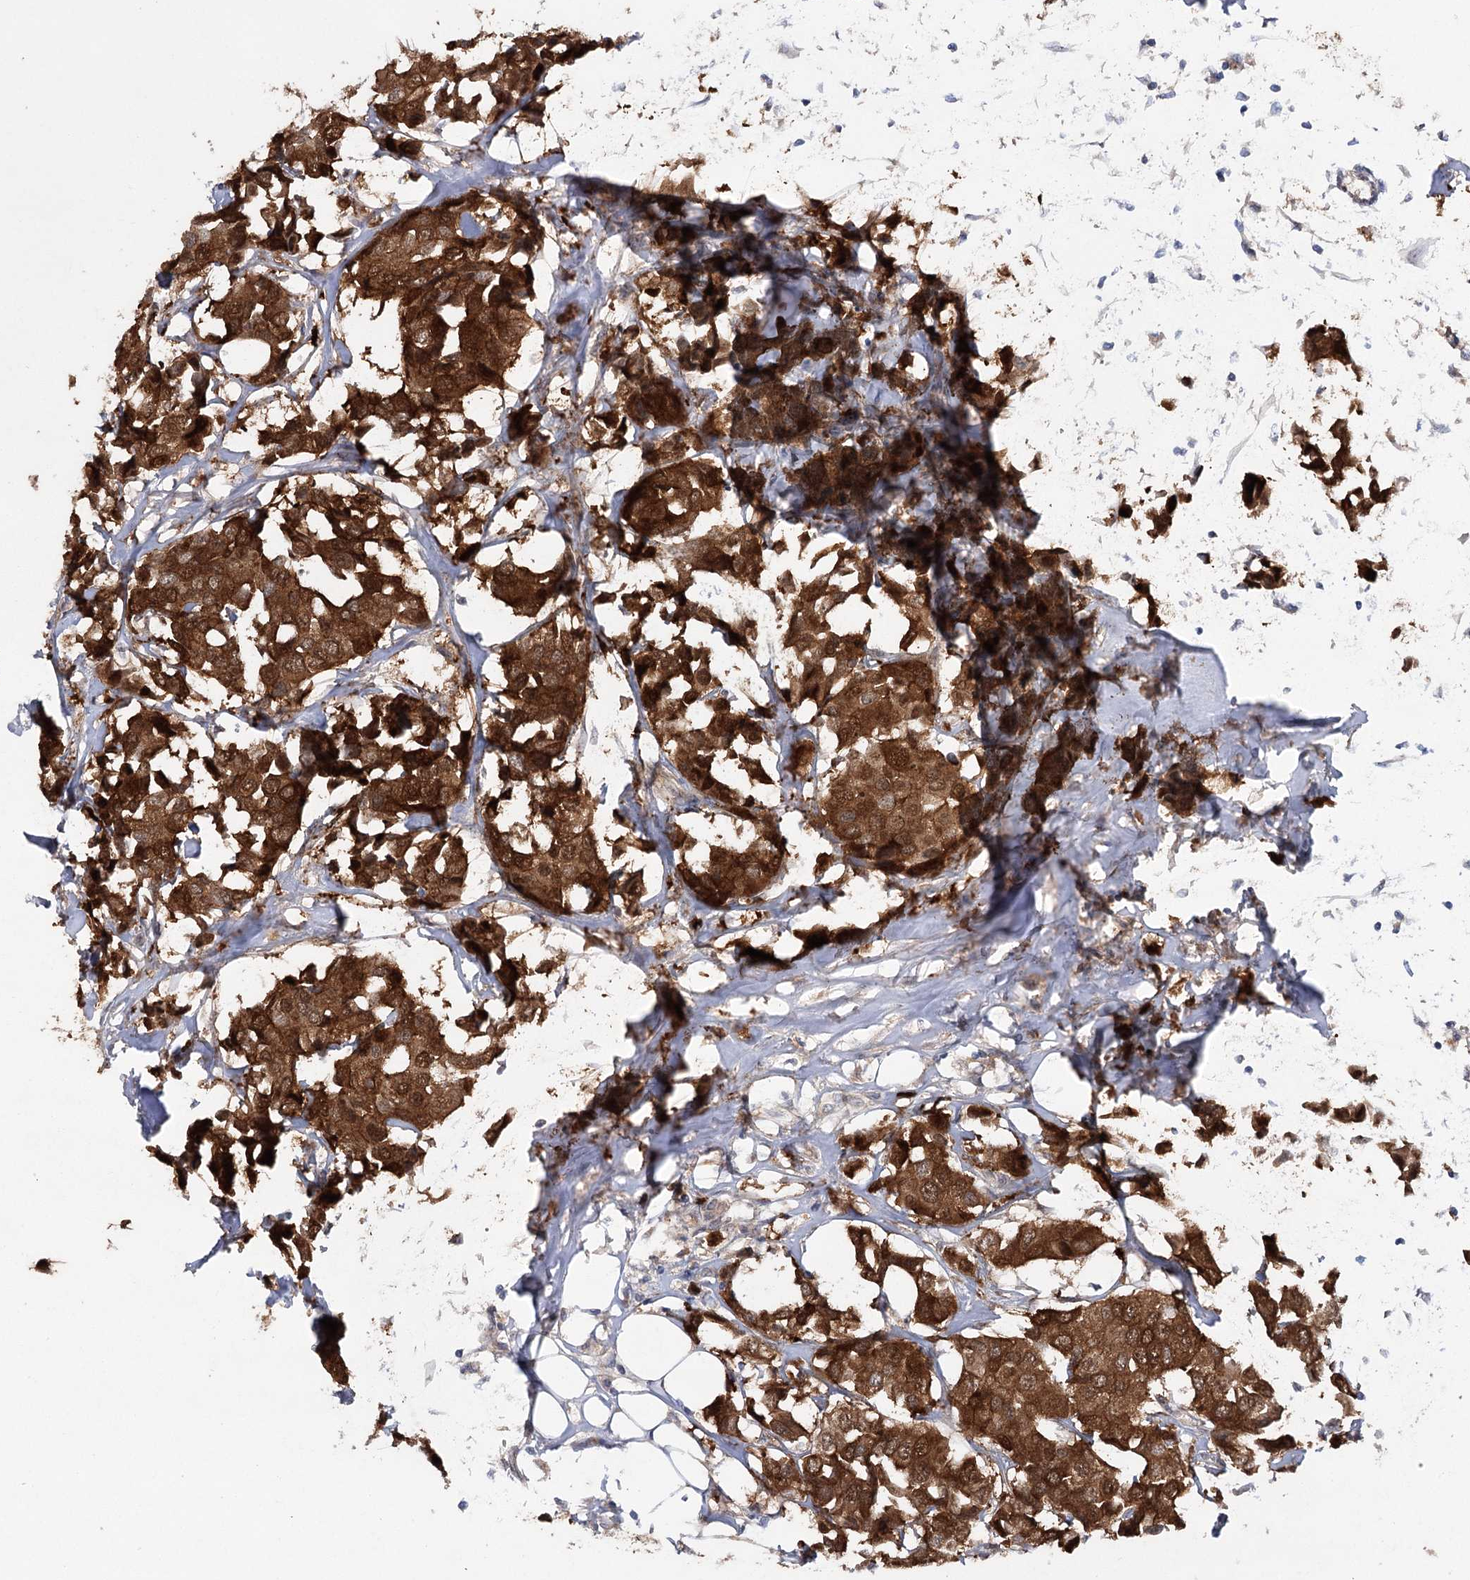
{"staining": {"intensity": "strong", "quantity": ">75%", "location": "cytoplasmic/membranous,nuclear"}, "tissue": "breast cancer", "cell_type": "Tumor cells", "image_type": "cancer", "snomed": [{"axis": "morphology", "description": "Duct carcinoma"}, {"axis": "topography", "description": "Breast"}], "caption": "DAB immunohistochemical staining of breast cancer shows strong cytoplasmic/membranous and nuclear protein positivity in about >75% of tumor cells.", "gene": "MAP3K13", "patient": {"sex": "female", "age": 80}}